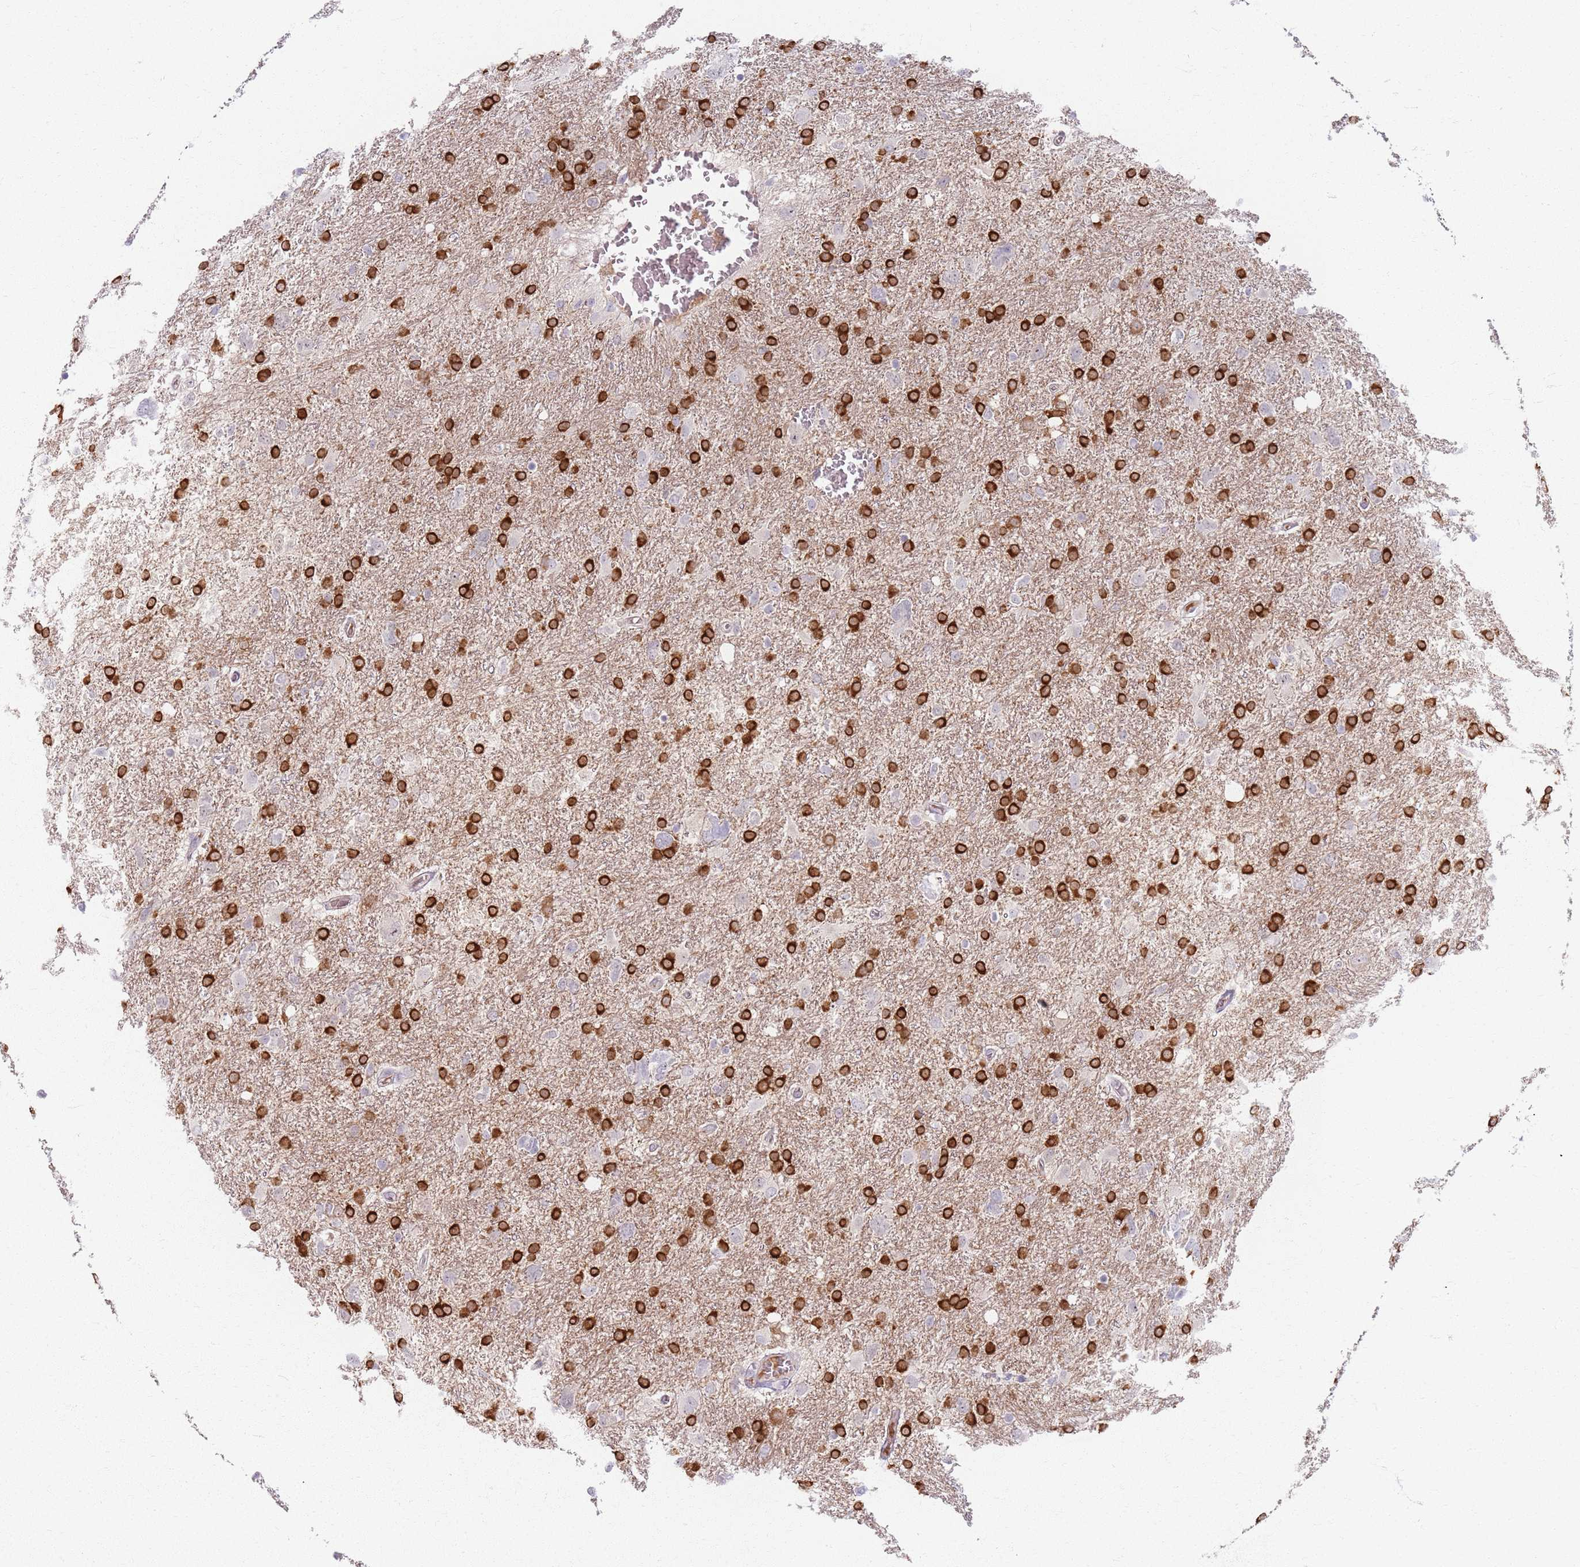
{"staining": {"intensity": "strong", "quantity": ">75%", "location": "cytoplasmic/membranous"}, "tissue": "glioma", "cell_type": "Tumor cells", "image_type": "cancer", "snomed": [{"axis": "morphology", "description": "Glioma, malignant, High grade"}, {"axis": "topography", "description": "Brain"}], "caption": "Immunohistochemistry (IHC) image of human high-grade glioma (malignant) stained for a protein (brown), which reveals high levels of strong cytoplasmic/membranous expression in about >75% of tumor cells.", "gene": "CRIPT", "patient": {"sex": "male", "age": 61}}